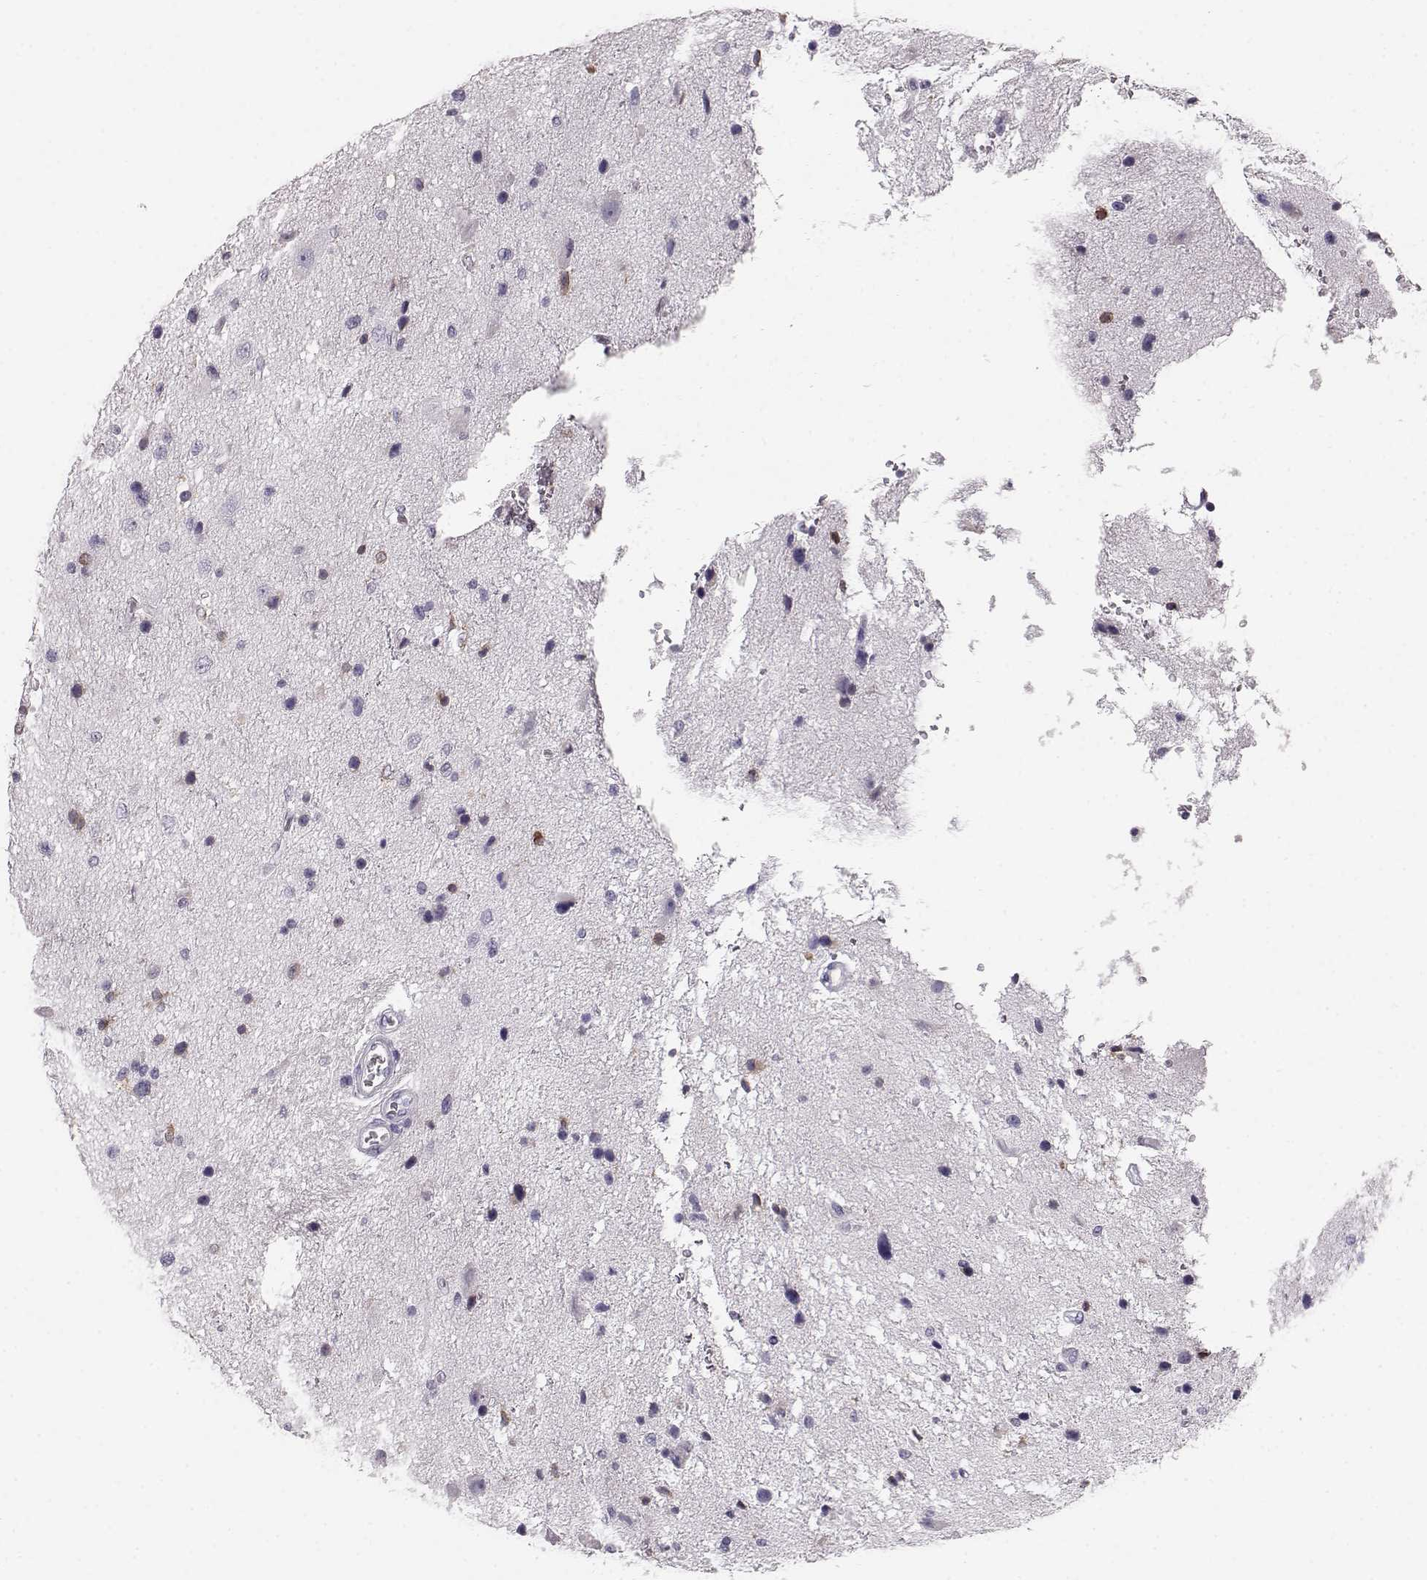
{"staining": {"intensity": "negative", "quantity": "none", "location": "none"}, "tissue": "glioma", "cell_type": "Tumor cells", "image_type": "cancer", "snomed": [{"axis": "morphology", "description": "Glioma, malignant, Low grade"}, {"axis": "topography", "description": "Brain"}], "caption": "Human malignant glioma (low-grade) stained for a protein using IHC reveals no positivity in tumor cells.", "gene": "ELOVL5", "patient": {"sex": "female", "age": 32}}